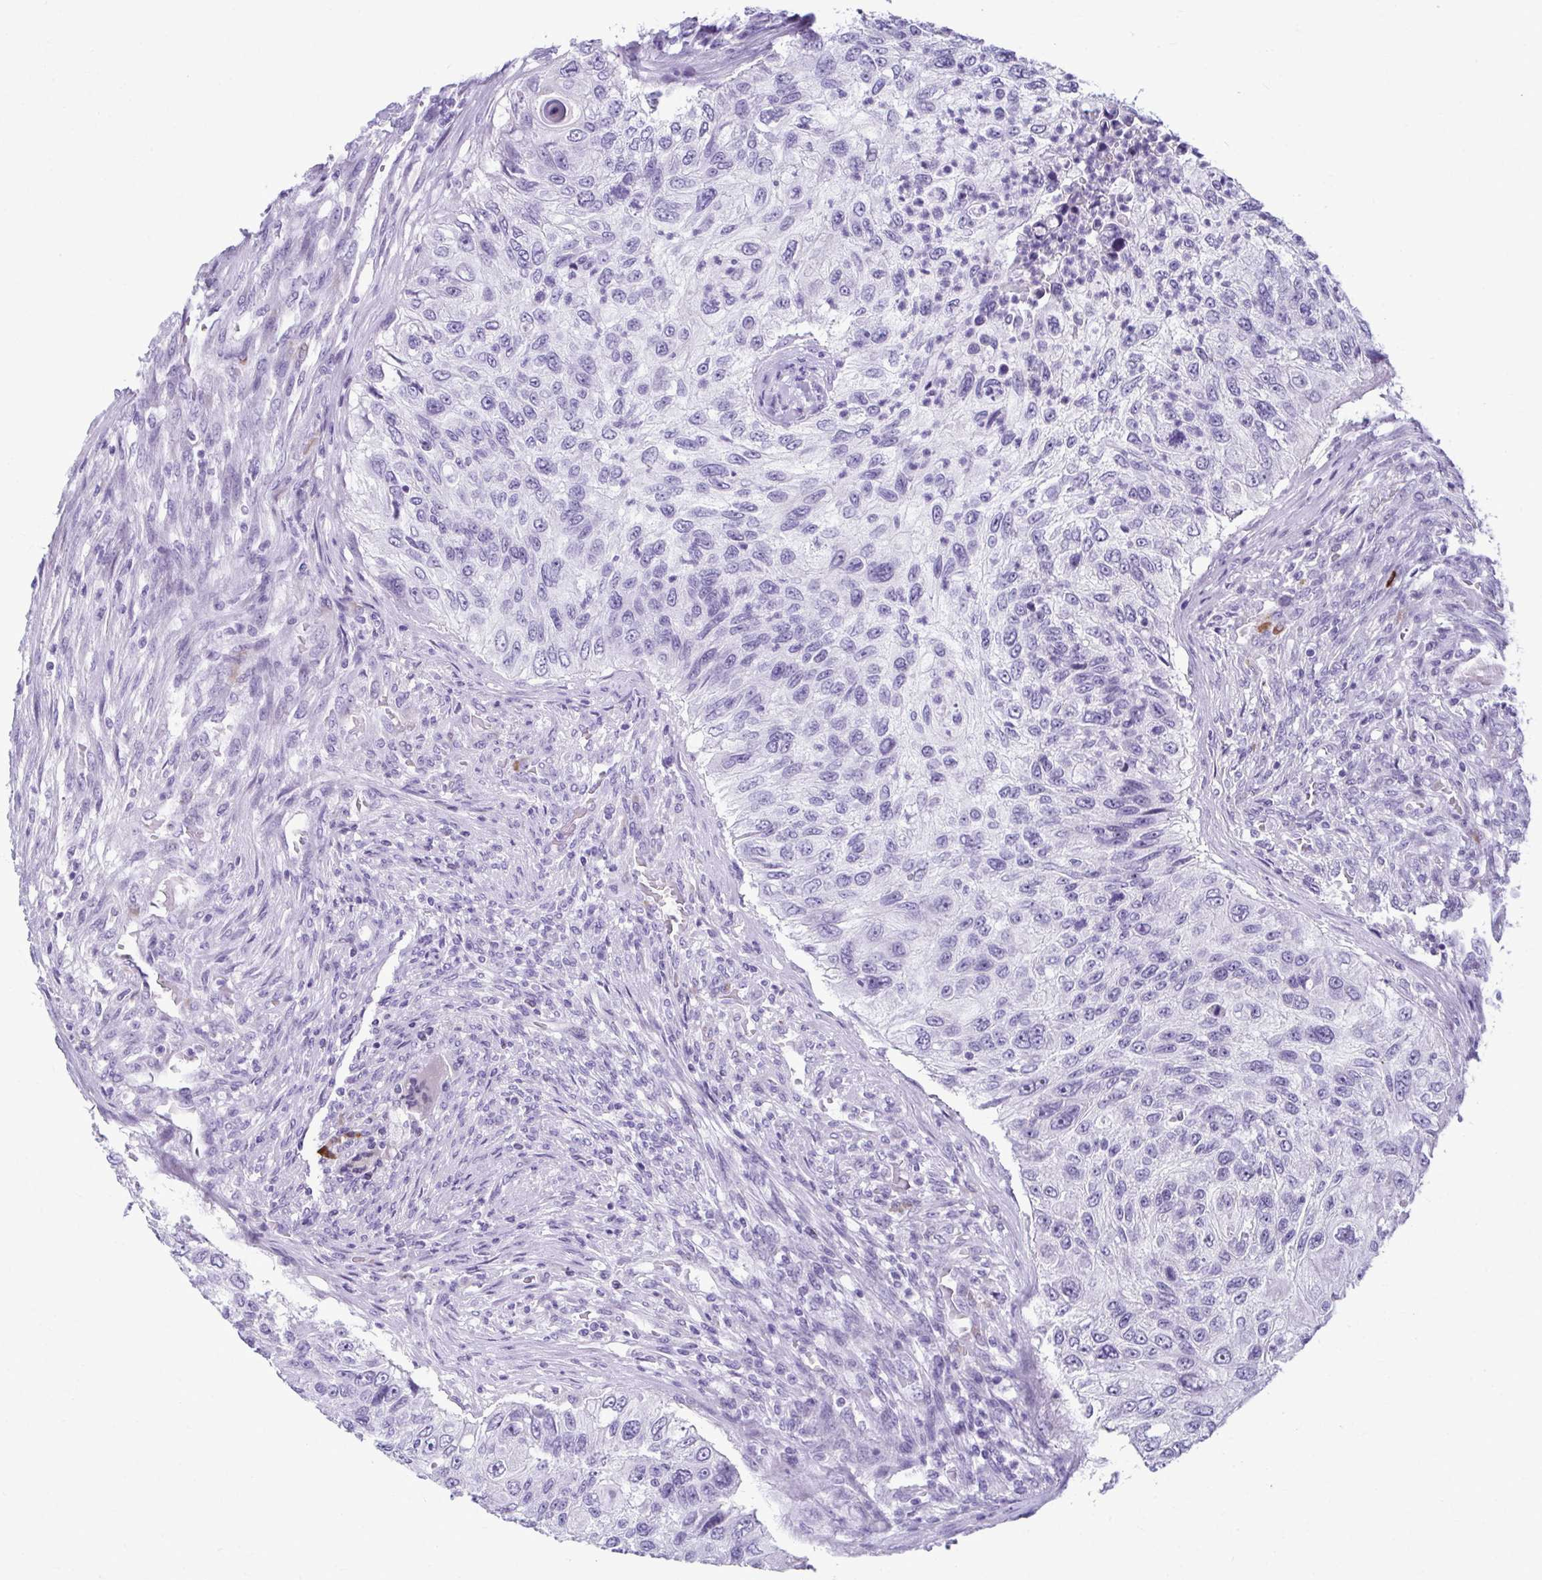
{"staining": {"intensity": "negative", "quantity": "none", "location": "none"}, "tissue": "urothelial cancer", "cell_type": "Tumor cells", "image_type": "cancer", "snomed": [{"axis": "morphology", "description": "Urothelial carcinoma, High grade"}, {"axis": "topography", "description": "Urinary bladder"}], "caption": "Immunohistochemical staining of urothelial cancer reveals no significant positivity in tumor cells.", "gene": "SERPINI1", "patient": {"sex": "female", "age": 60}}